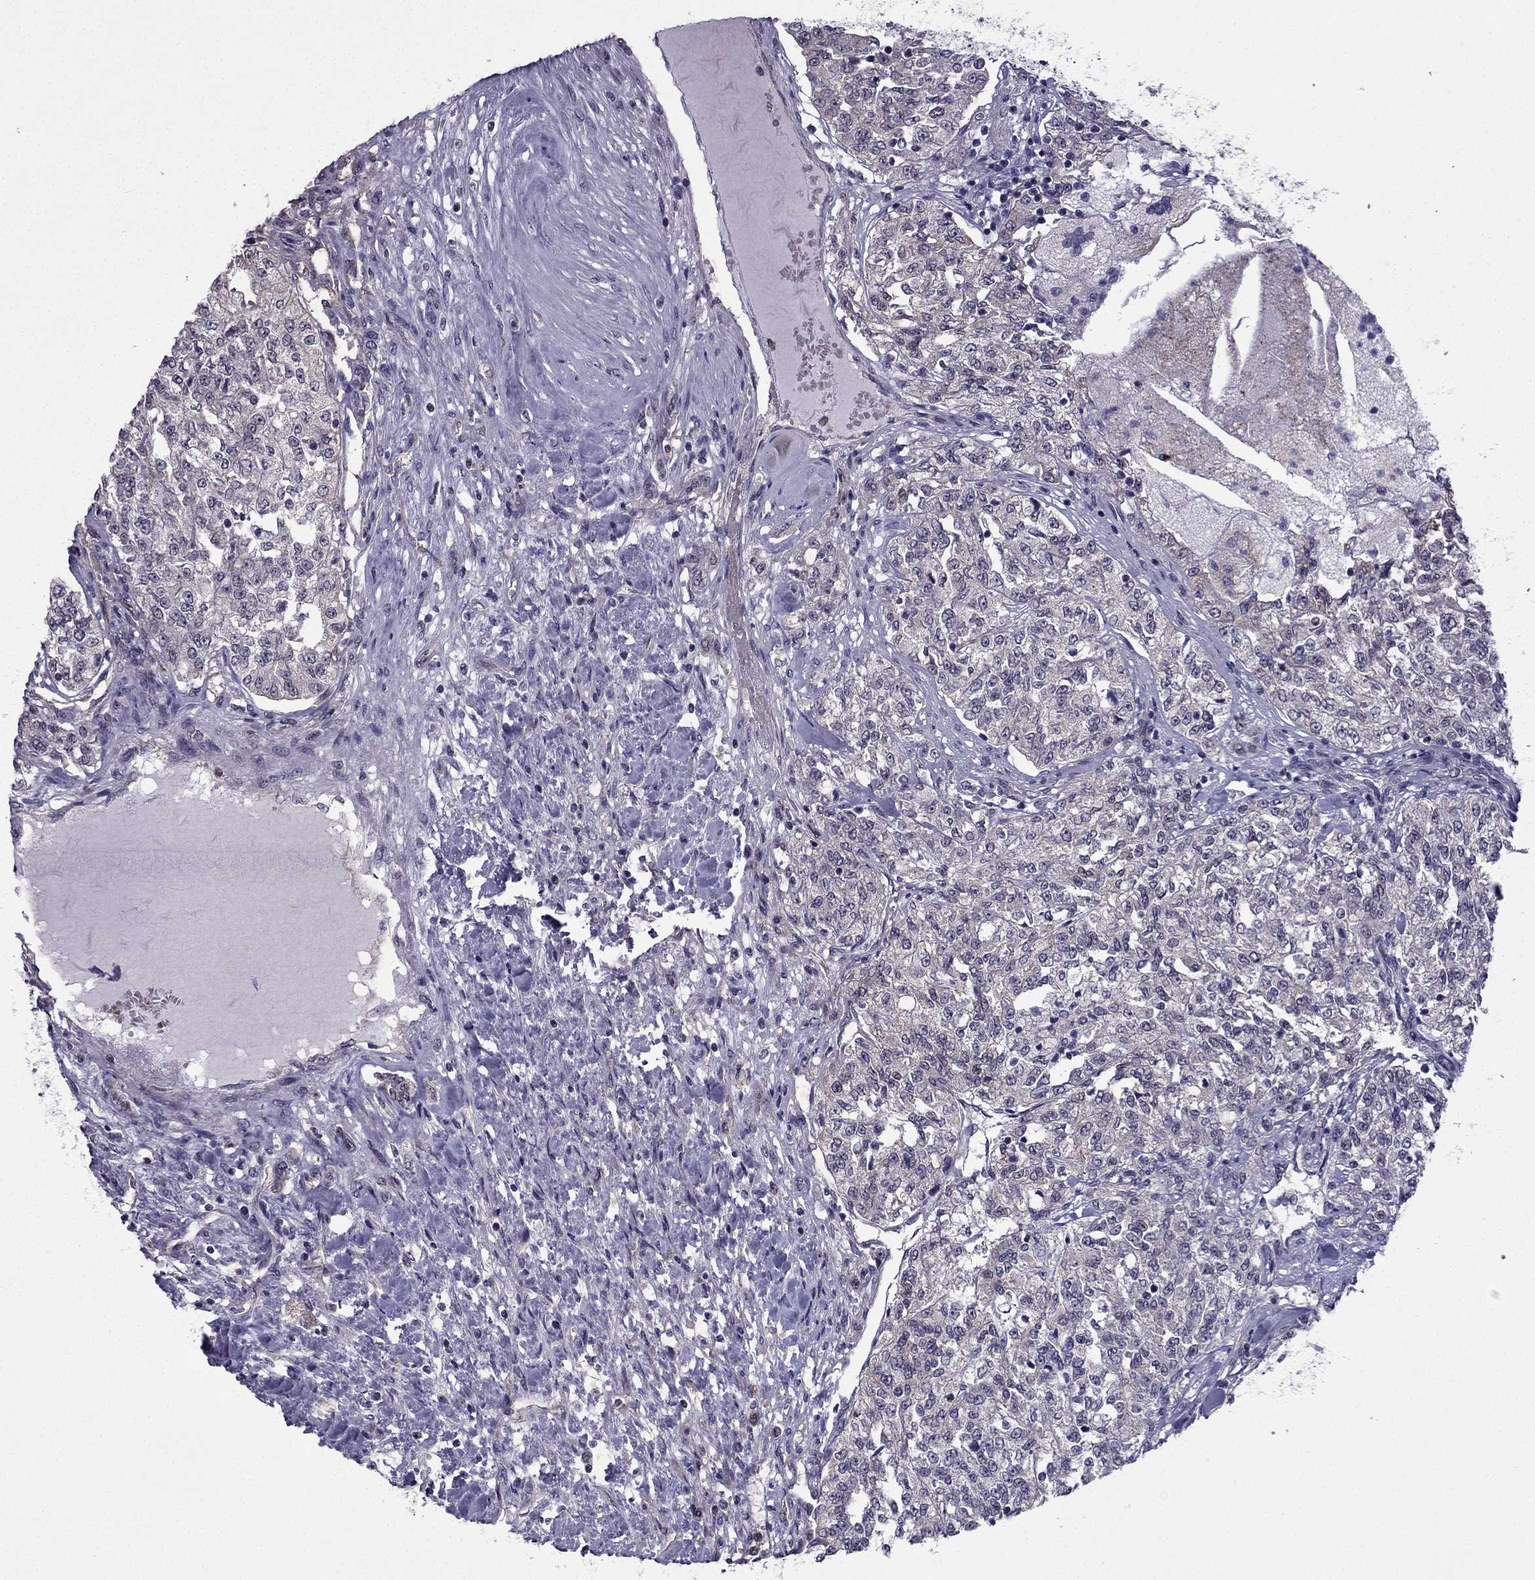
{"staining": {"intensity": "negative", "quantity": "none", "location": "none"}, "tissue": "renal cancer", "cell_type": "Tumor cells", "image_type": "cancer", "snomed": [{"axis": "morphology", "description": "Adenocarcinoma, NOS"}, {"axis": "topography", "description": "Kidney"}], "caption": "Protein analysis of renal cancer (adenocarcinoma) displays no significant positivity in tumor cells.", "gene": "SLC6A2", "patient": {"sex": "female", "age": 63}}